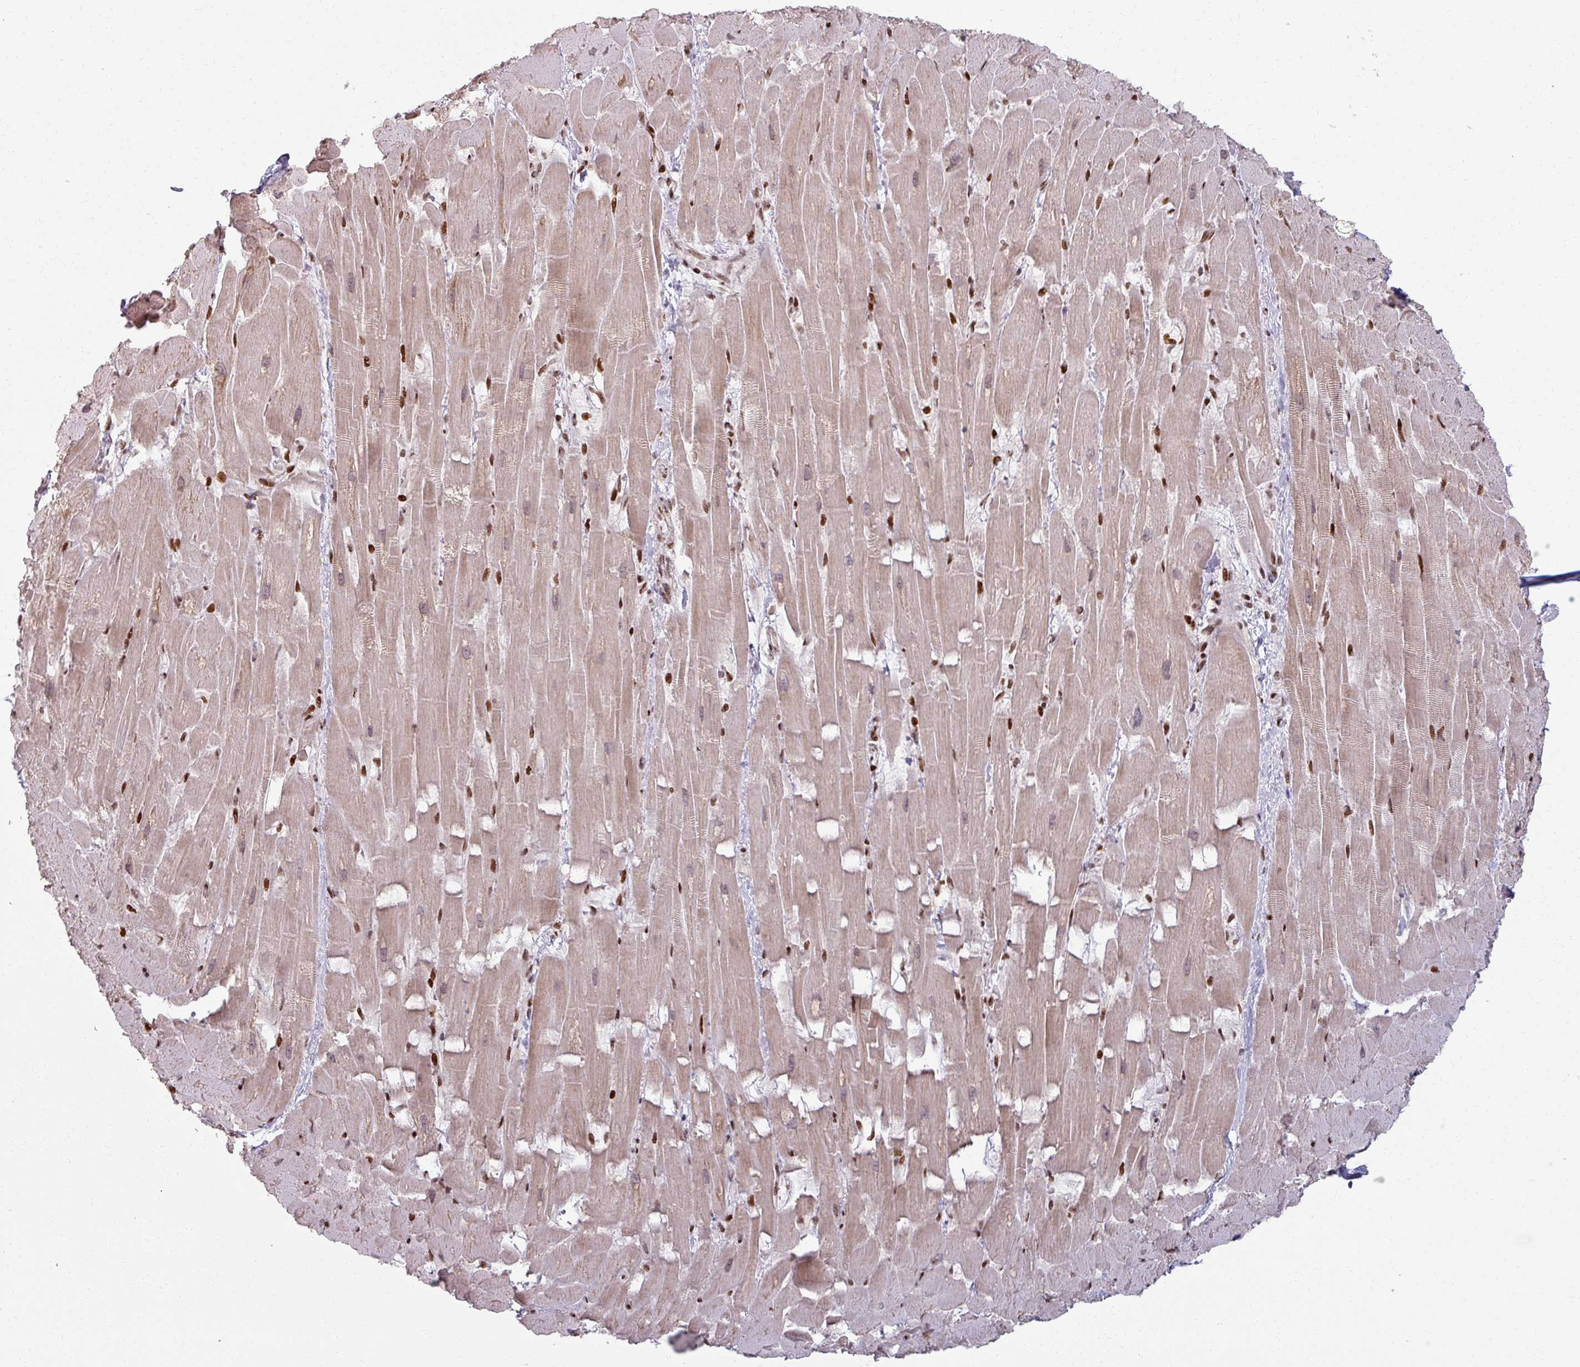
{"staining": {"intensity": "weak", "quantity": ">75%", "location": "cytoplasmic/membranous"}, "tissue": "heart muscle", "cell_type": "Cardiomyocytes", "image_type": "normal", "snomed": [{"axis": "morphology", "description": "Normal tissue, NOS"}, {"axis": "topography", "description": "Heart"}], "caption": "Cardiomyocytes reveal low levels of weak cytoplasmic/membranous expression in about >75% of cells in benign heart muscle.", "gene": "NCOR1", "patient": {"sex": "male", "age": 37}}